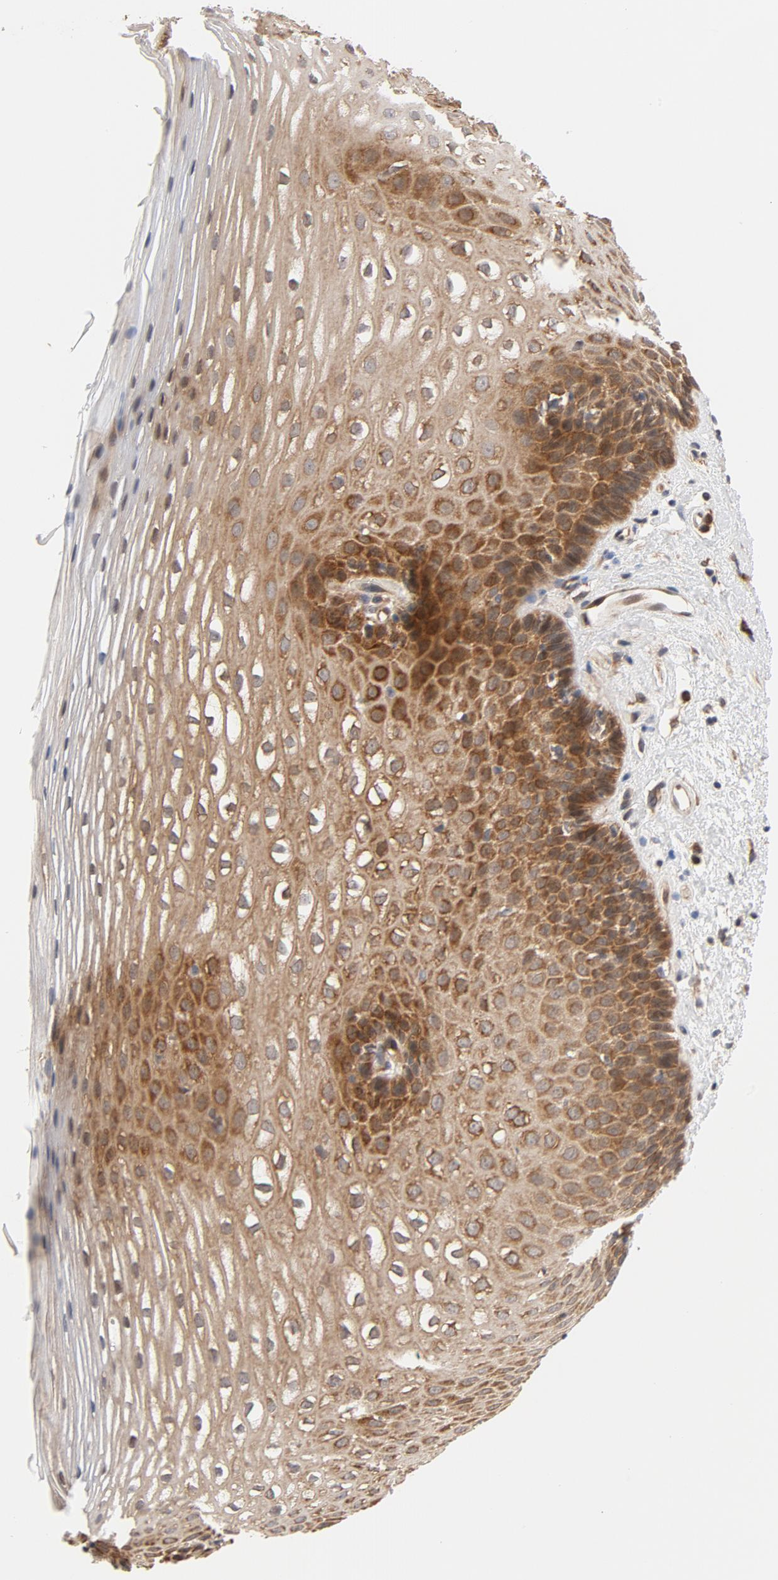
{"staining": {"intensity": "moderate", "quantity": ">75%", "location": "cytoplasmic/membranous,nuclear"}, "tissue": "esophagus", "cell_type": "Squamous epithelial cells", "image_type": "normal", "snomed": [{"axis": "morphology", "description": "Normal tissue, NOS"}, {"axis": "topography", "description": "Esophagus"}], "caption": "This is a histology image of IHC staining of unremarkable esophagus, which shows moderate positivity in the cytoplasmic/membranous,nuclear of squamous epithelial cells.", "gene": "EIF4E", "patient": {"sex": "female", "age": 70}}